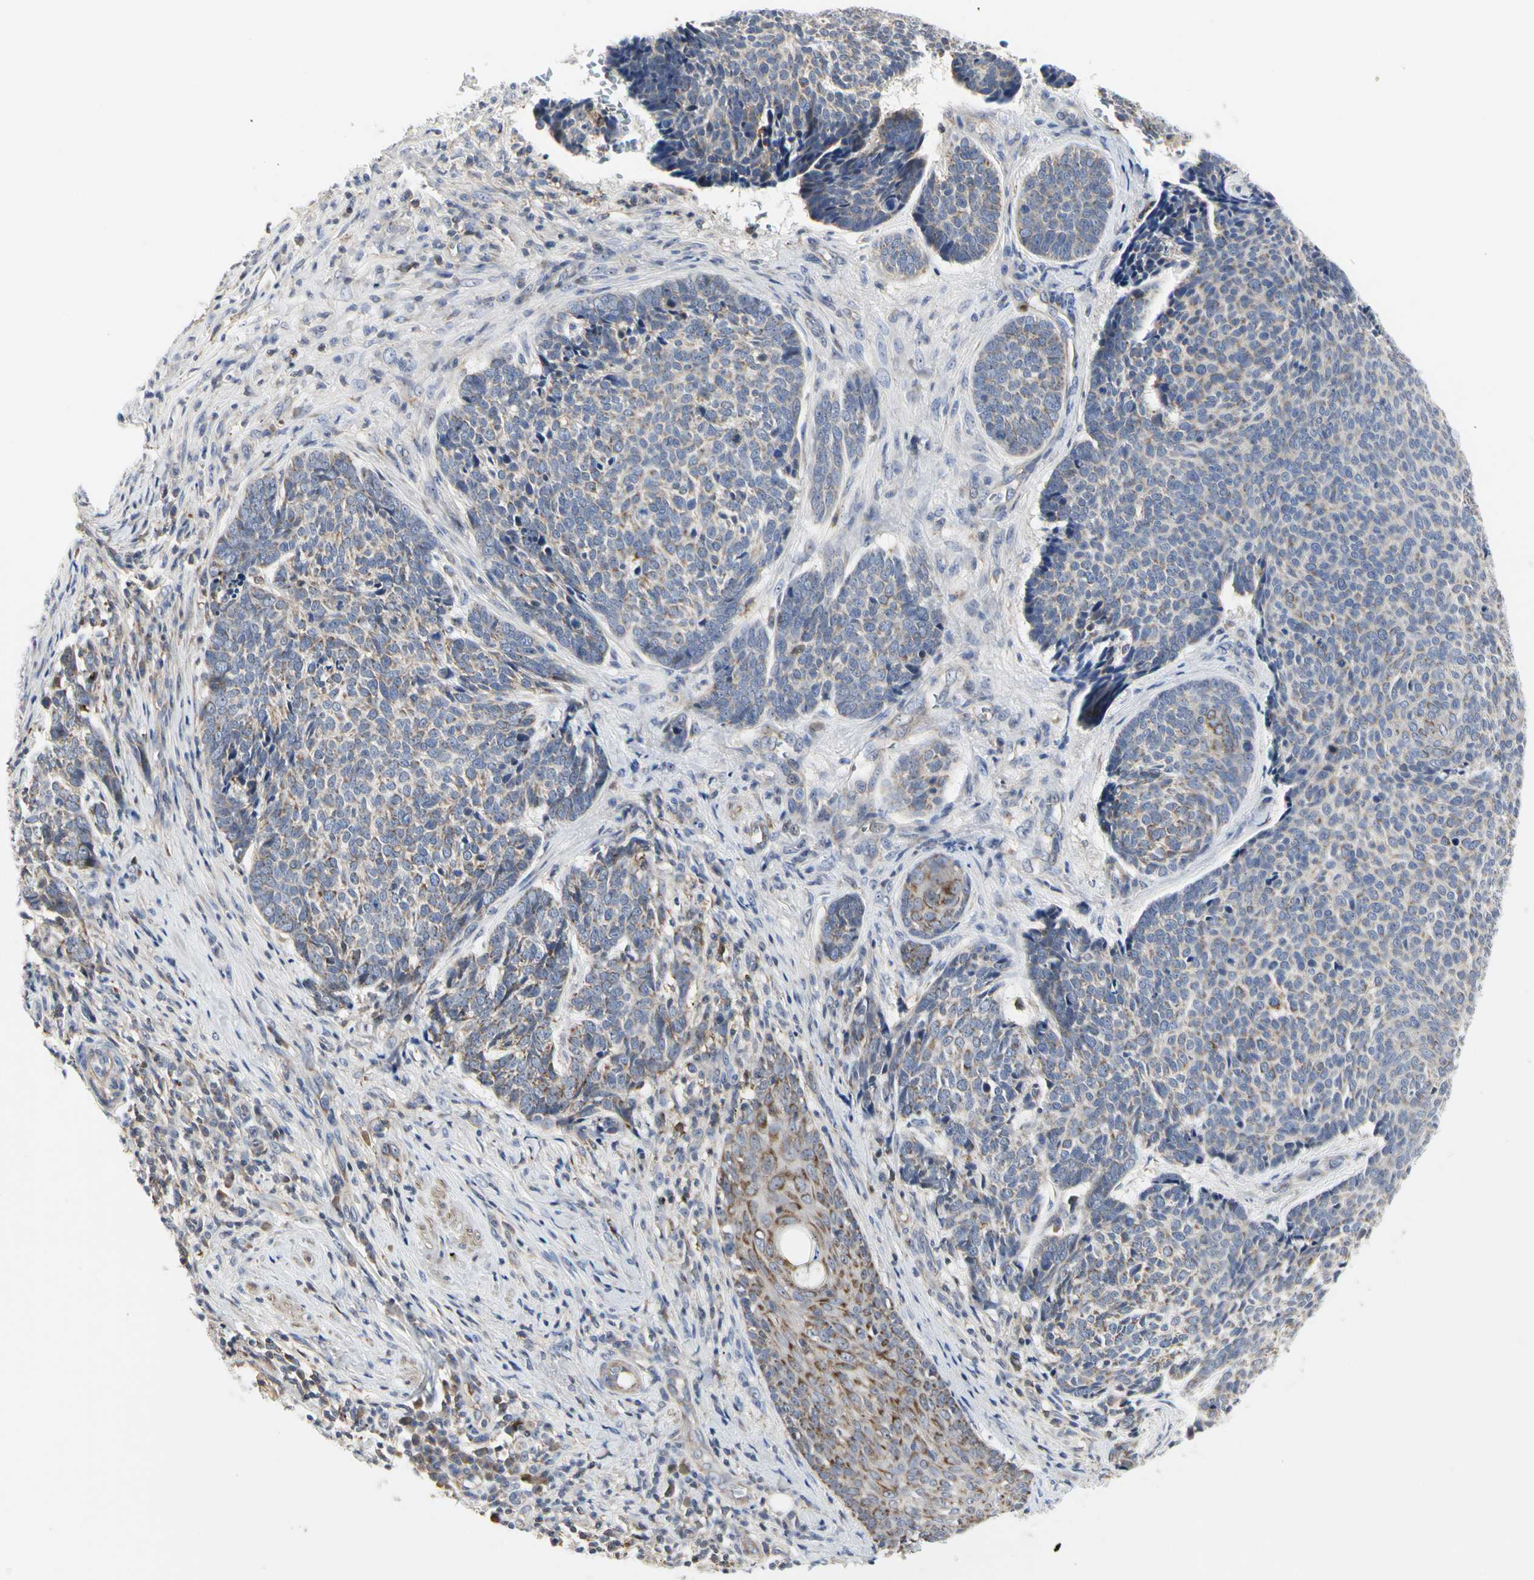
{"staining": {"intensity": "moderate", "quantity": "25%-75%", "location": "cytoplasmic/membranous"}, "tissue": "skin cancer", "cell_type": "Tumor cells", "image_type": "cancer", "snomed": [{"axis": "morphology", "description": "Basal cell carcinoma"}, {"axis": "topography", "description": "Skin"}], "caption": "Immunohistochemistry micrograph of human basal cell carcinoma (skin) stained for a protein (brown), which displays medium levels of moderate cytoplasmic/membranous expression in about 25%-75% of tumor cells.", "gene": "SHANK2", "patient": {"sex": "male", "age": 84}}